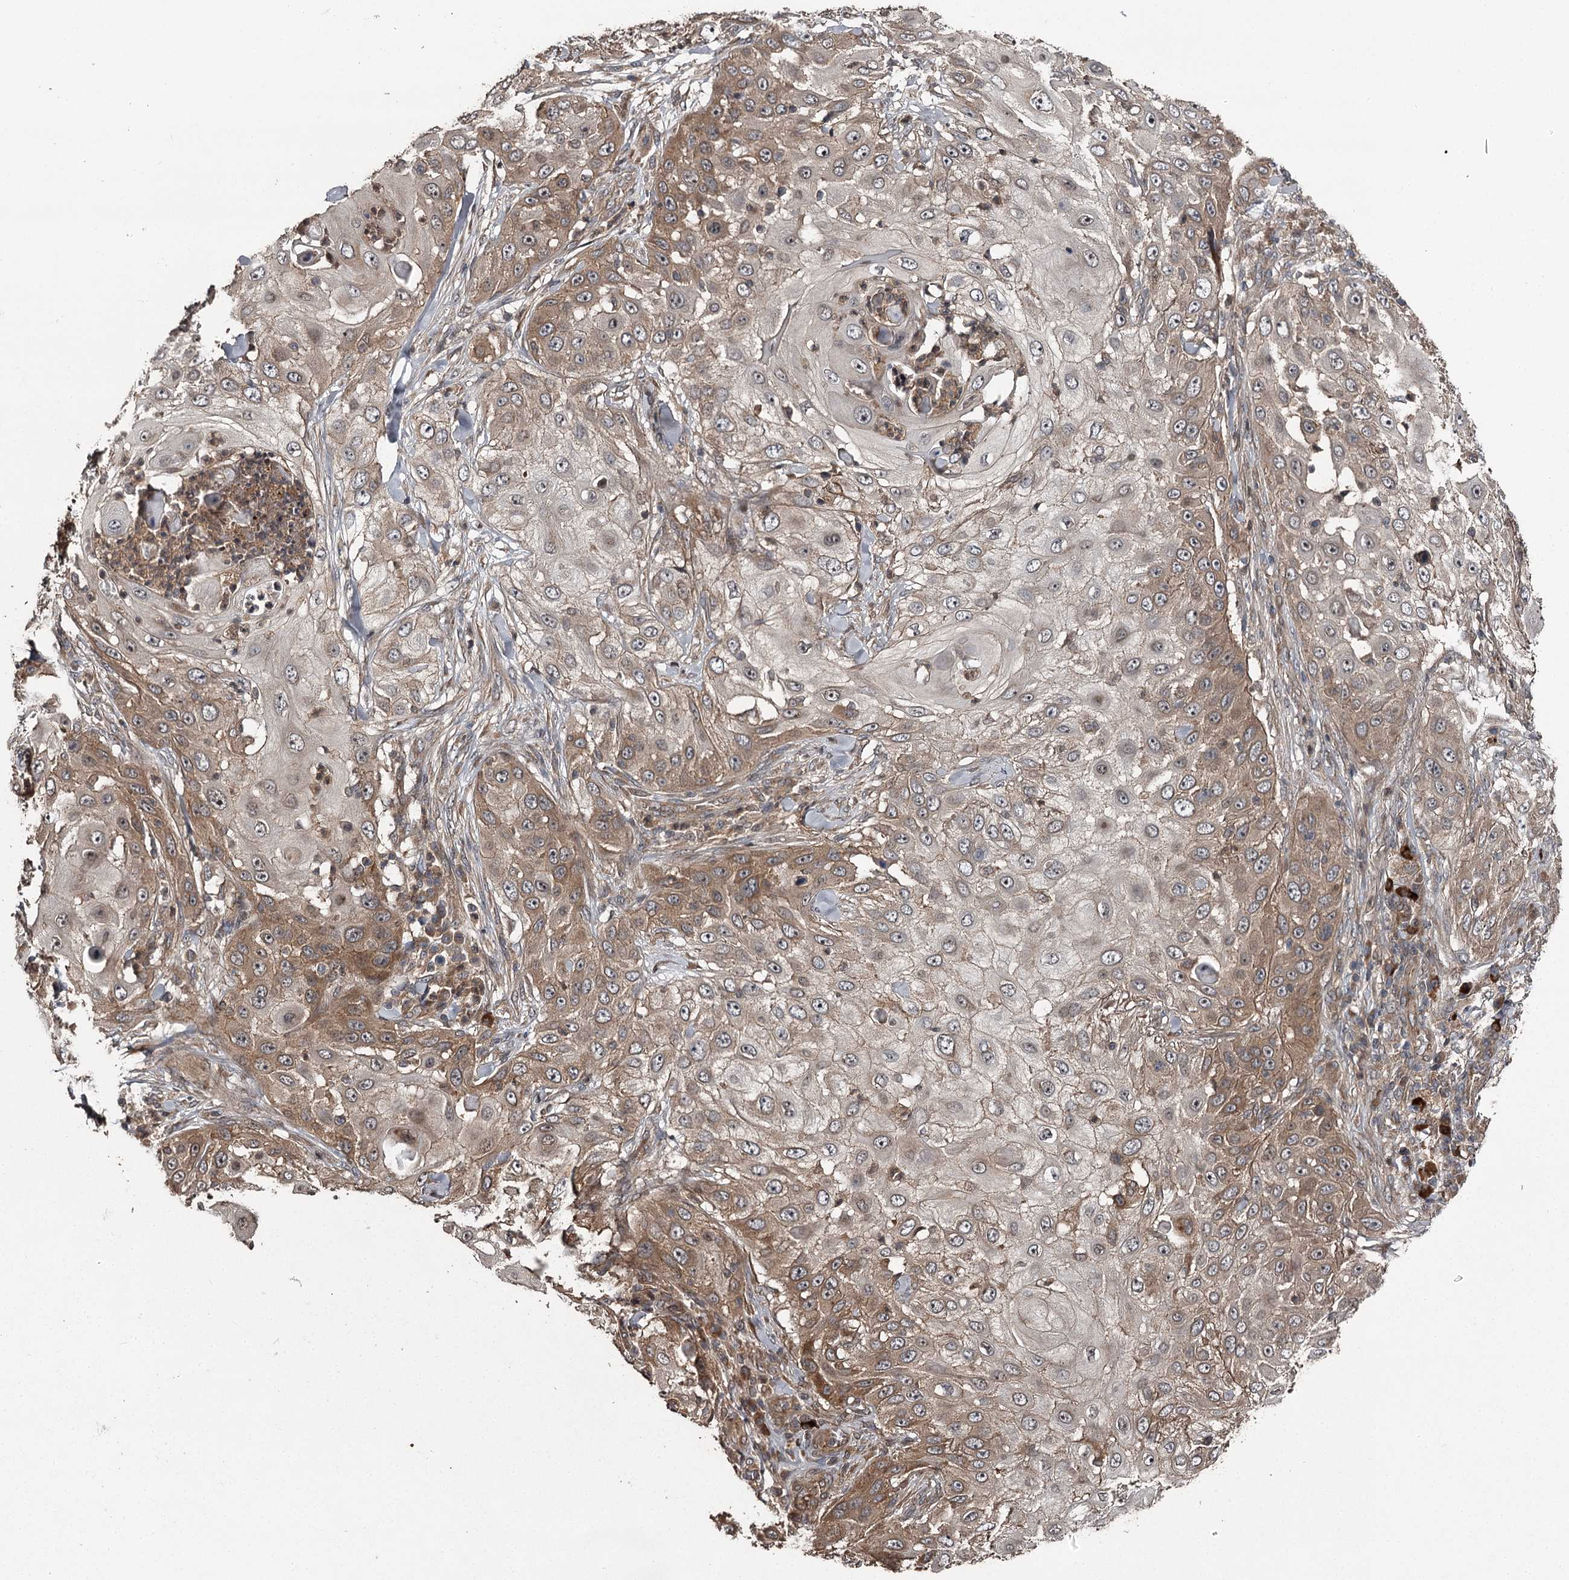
{"staining": {"intensity": "moderate", "quantity": ">75%", "location": "cytoplasmic/membranous"}, "tissue": "skin cancer", "cell_type": "Tumor cells", "image_type": "cancer", "snomed": [{"axis": "morphology", "description": "Squamous cell carcinoma, NOS"}, {"axis": "topography", "description": "Skin"}], "caption": "Protein staining displays moderate cytoplasmic/membranous staining in approximately >75% of tumor cells in skin cancer.", "gene": "RAB21", "patient": {"sex": "female", "age": 44}}